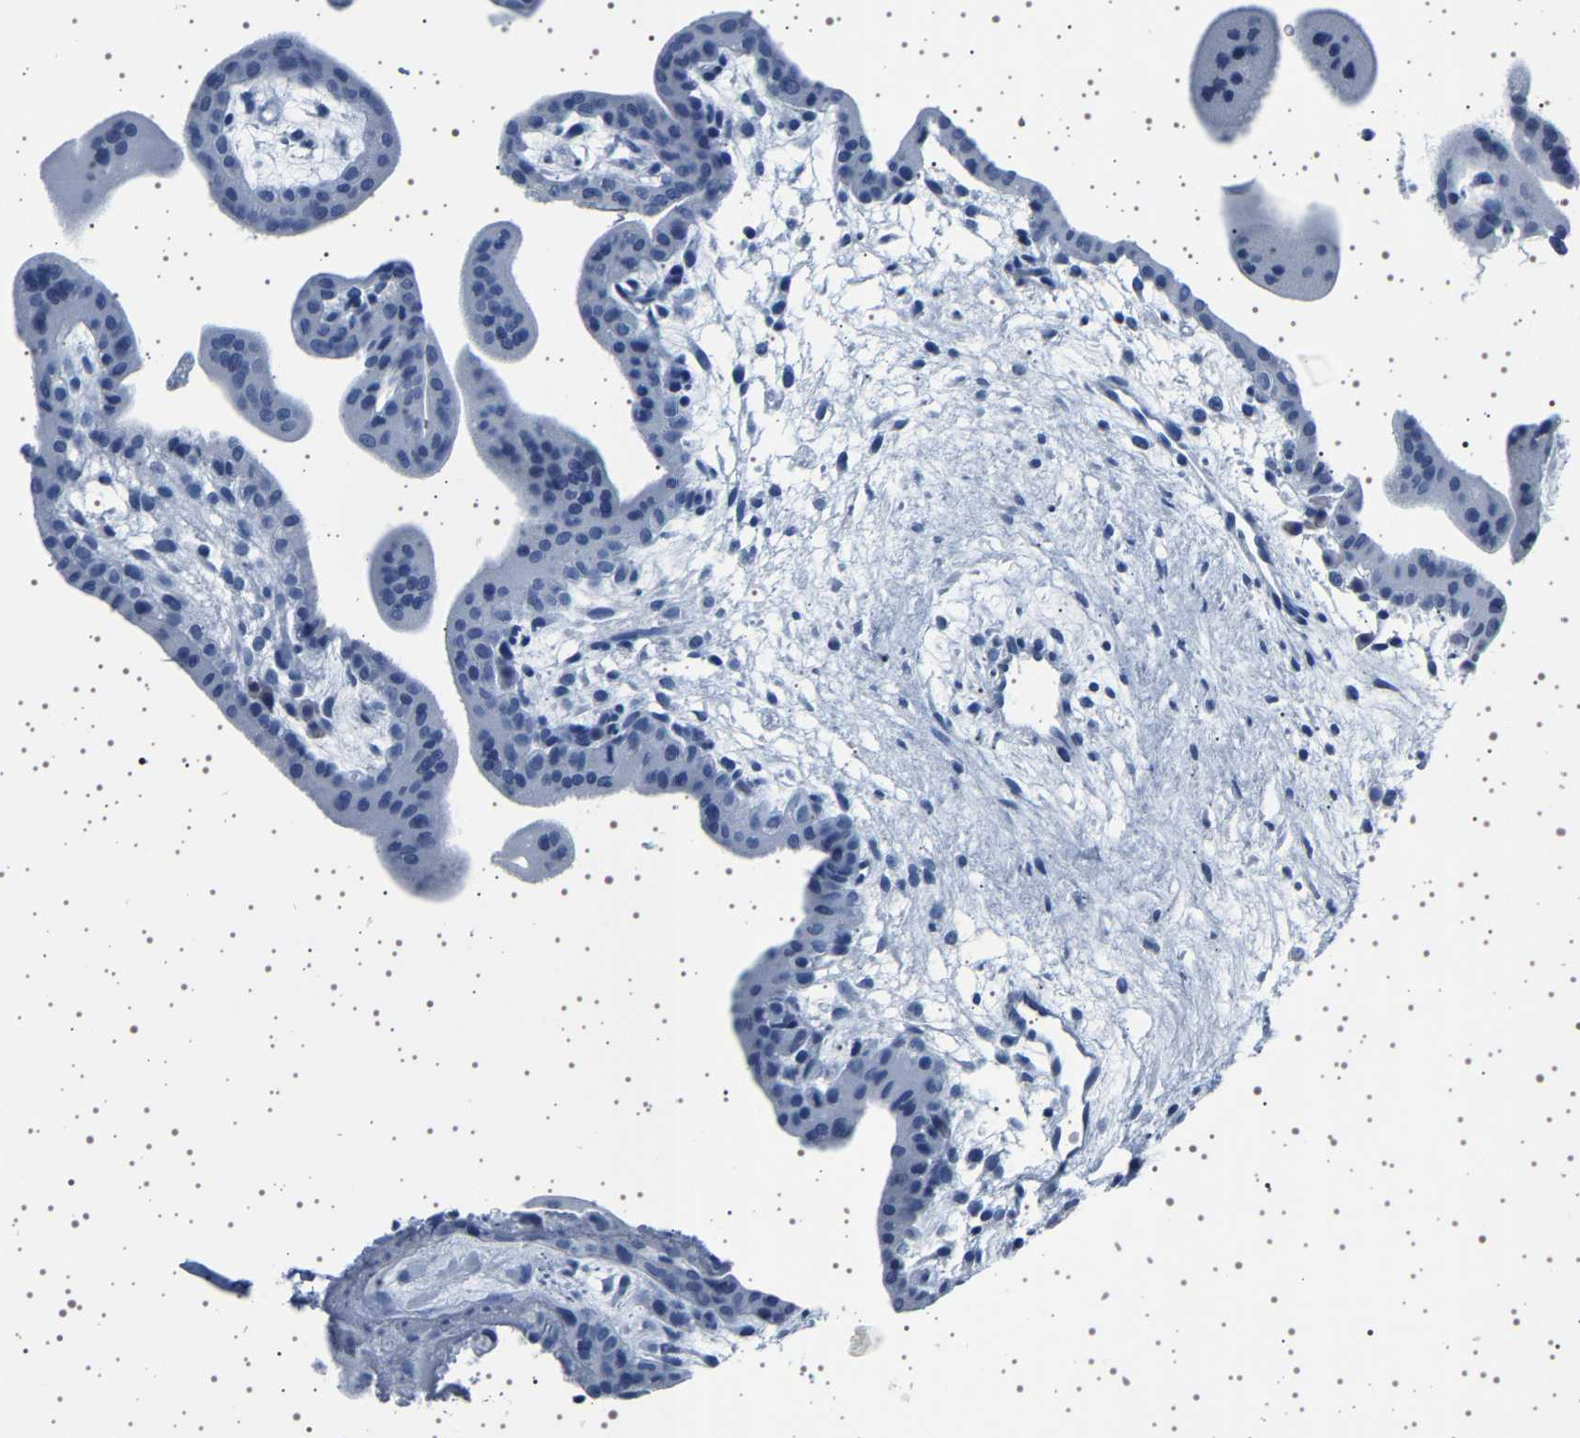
{"staining": {"intensity": "negative", "quantity": "none", "location": "none"}, "tissue": "placenta", "cell_type": "Decidual cells", "image_type": "normal", "snomed": [{"axis": "morphology", "description": "Normal tissue, NOS"}, {"axis": "topography", "description": "Placenta"}], "caption": "The photomicrograph reveals no significant expression in decidual cells of placenta. The staining was performed using DAB to visualize the protein expression in brown, while the nuclei were stained in blue with hematoxylin (Magnification: 20x).", "gene": "TFF3", "patient": {"sex": "female", "age": 35}}